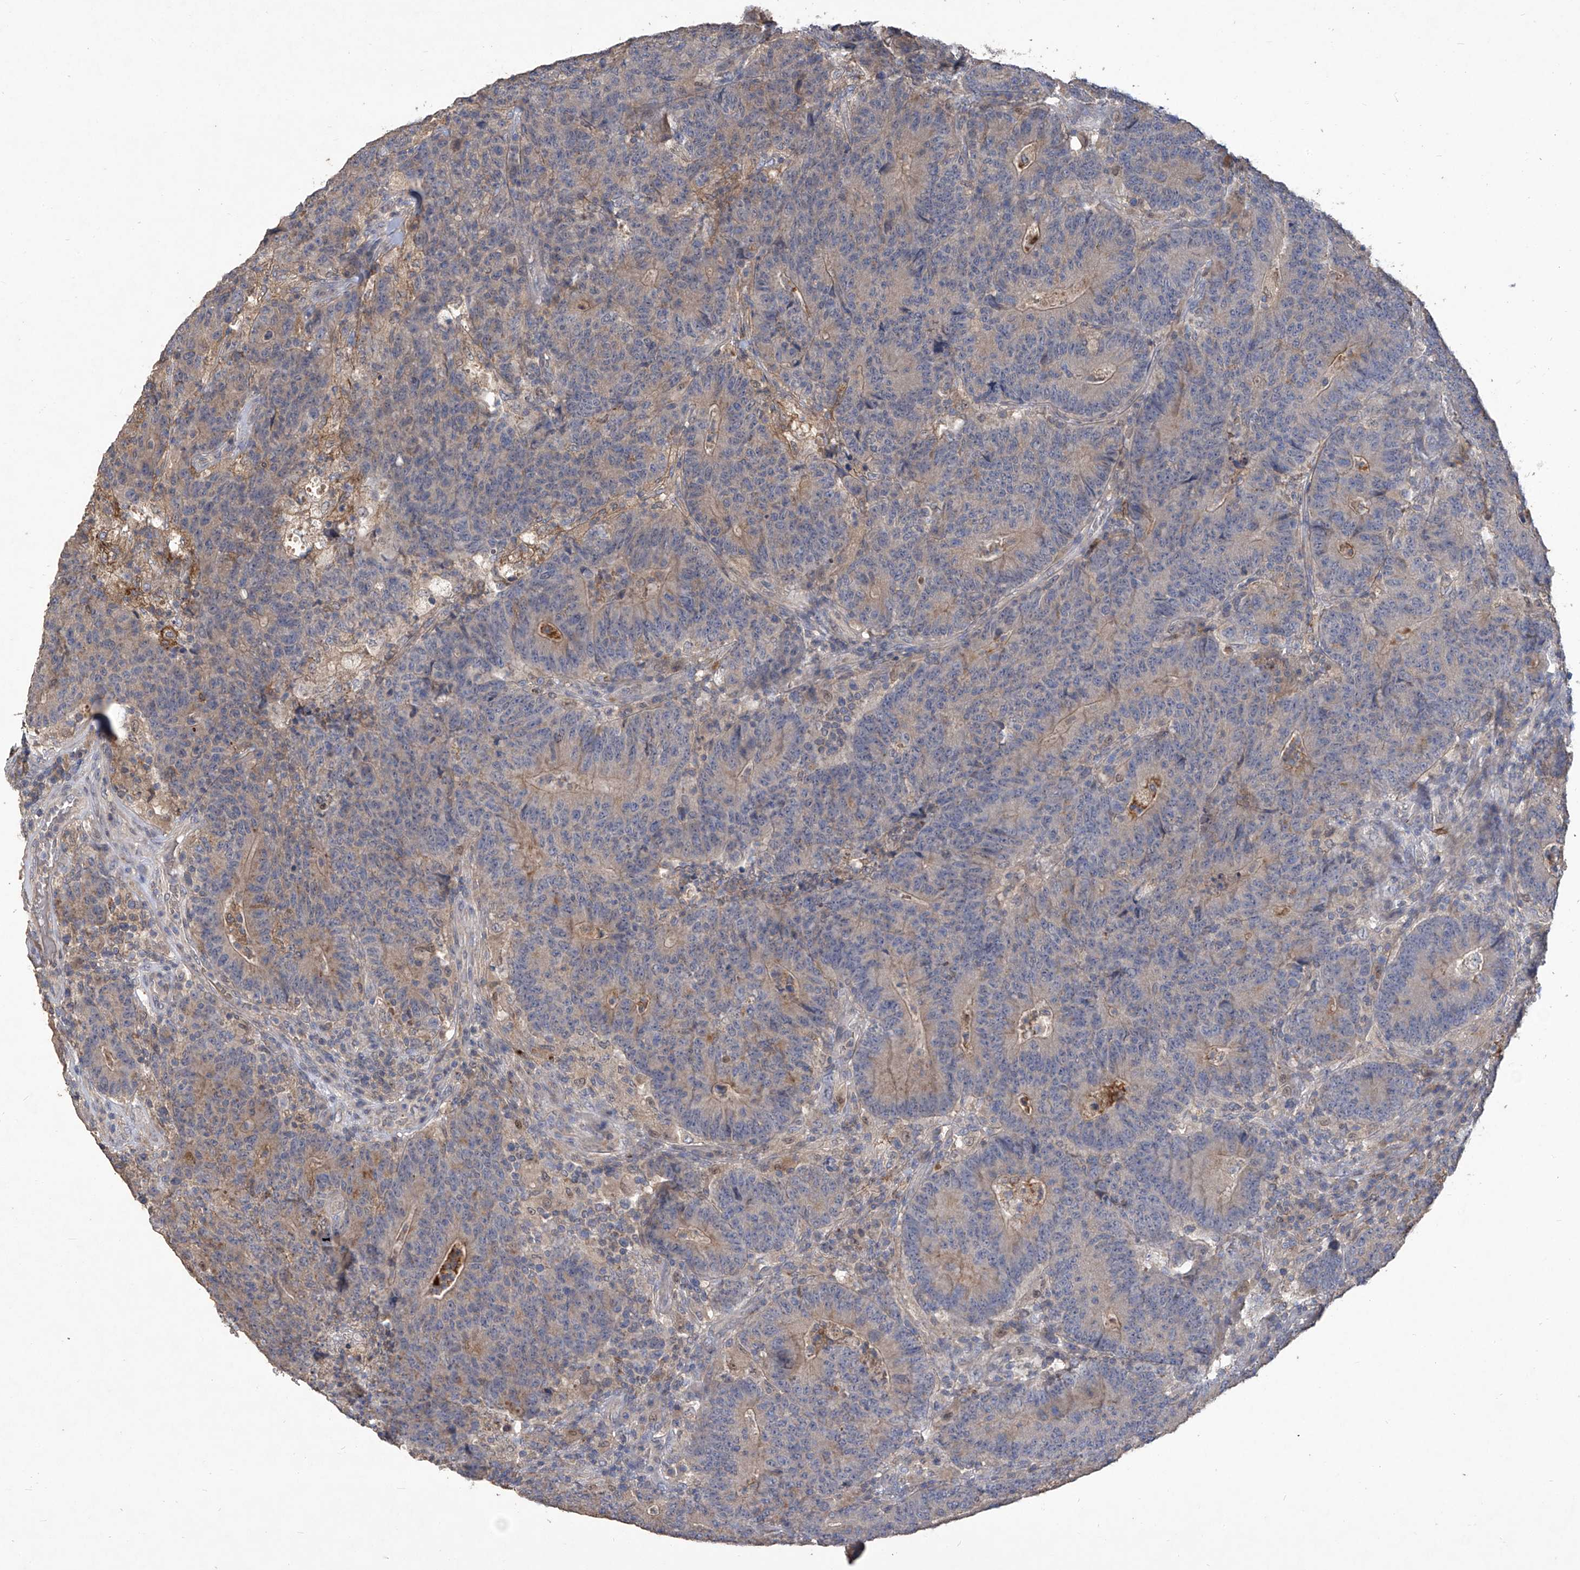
{"staining": {"intensity": "weak", "quantity": "<25%", "location": "cytoplasmic/membranous"}, "tissue": "colorectal cancer", "cell_type": "Tumor cells", "image_type": "cancer", "snomed": [{"axis": "morphology", "description": "Normal tissue, NOS"}, {"axis": "morphology", "description": "Adenocarcinoma, NOS"}, {"axis": "topography", "description": "Colon"}], "caption": "An image of human colorectal cancer is negative for staining in tumor cells.", "gene": "TXNIP", "patient": {"sex": "female", "age": 75}}